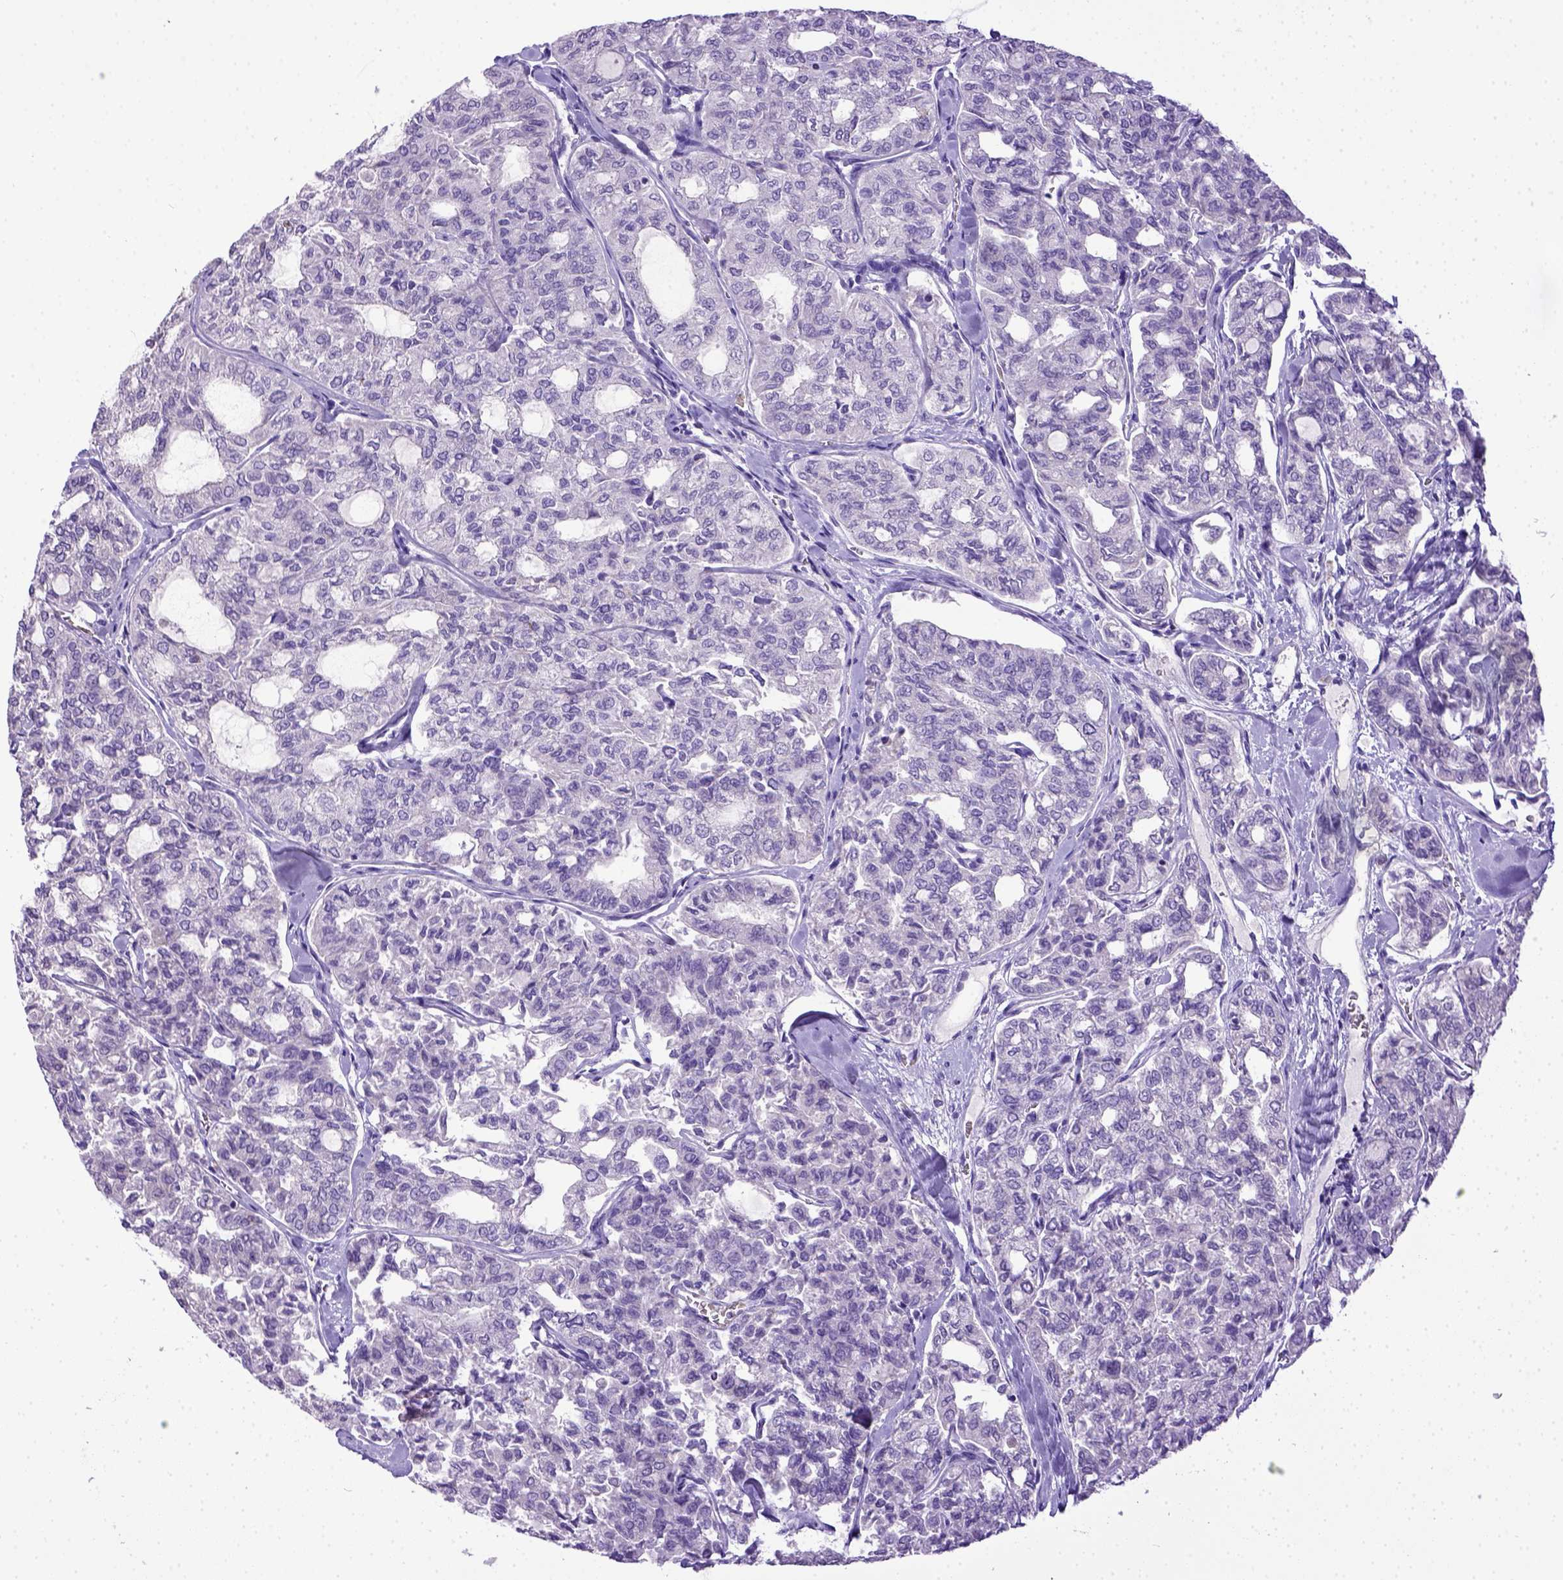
{"staining": {"intensity": "negative", "quantity": "none", "location": "none"}, "tissue": "thyroid cancer", "cell_type": "Tumor cells", "image_type": "cancer", "snomed": [{"axis": "morphology", "description": "Follicular adenoma carcinoma, NOS"}, {"axis": "topography", "description": "Thyroid gland"}], "caption": "DAB immunohistochemical staining of human thyroid follicular adenoma carcinoma exhibits no significant expression in tumor cells.", "gene": "SPEF1", "patient": {"sex": "male", "age": 75}}